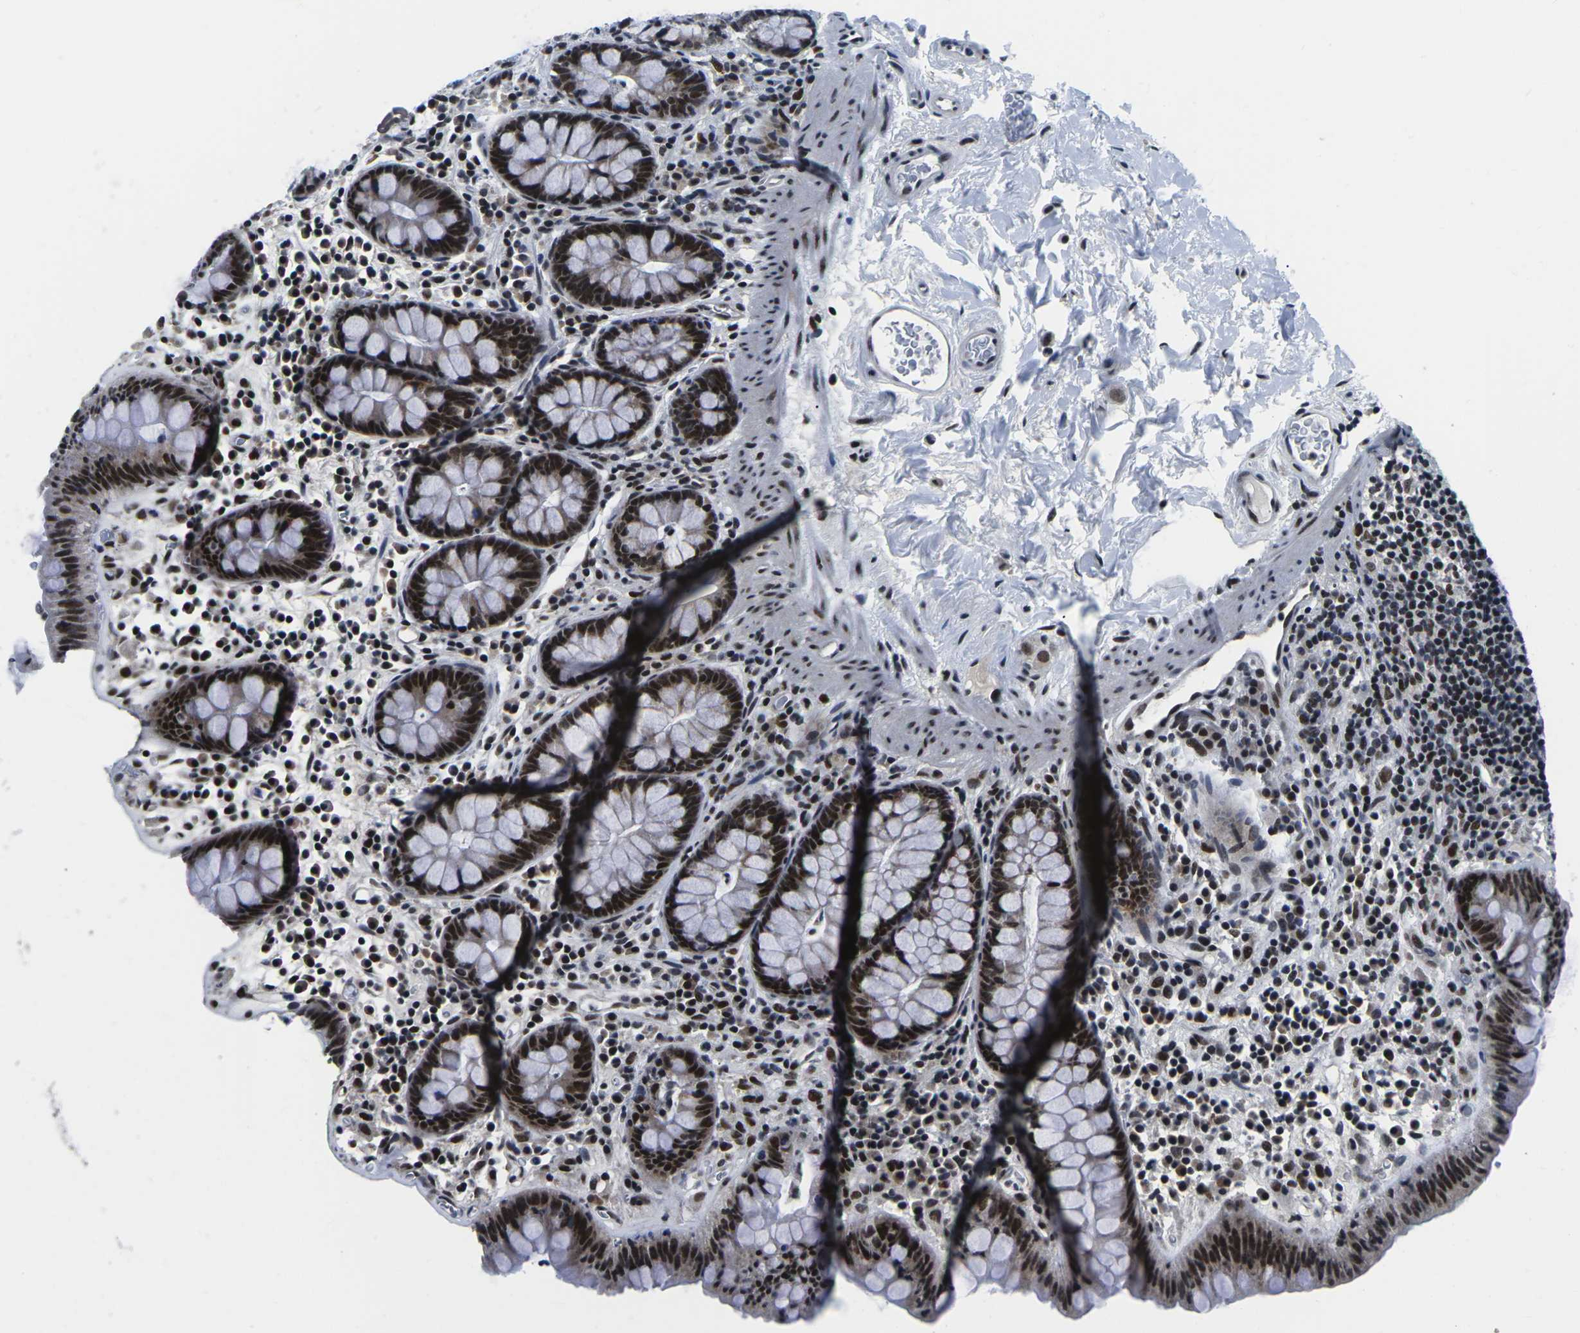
{"staining": {"intensity": "strong", "quantity": ">75%", "location": "nuclear"}, "tissue": "colon", "cell_type": "Endothelial cells", "image_type": "normal", "snomed": [{"axis": "morphology", "description": "Normal tissue, NOS"}, {"axis": "topography", "description": "Colon"}], "caption": "The photomicrograph exhibits a brown stain indicating the presence of a protein in the nuclear of endothelial cells in colon.", "gene": "CDC73", "patient": {"sex": "female", "age": 80}}